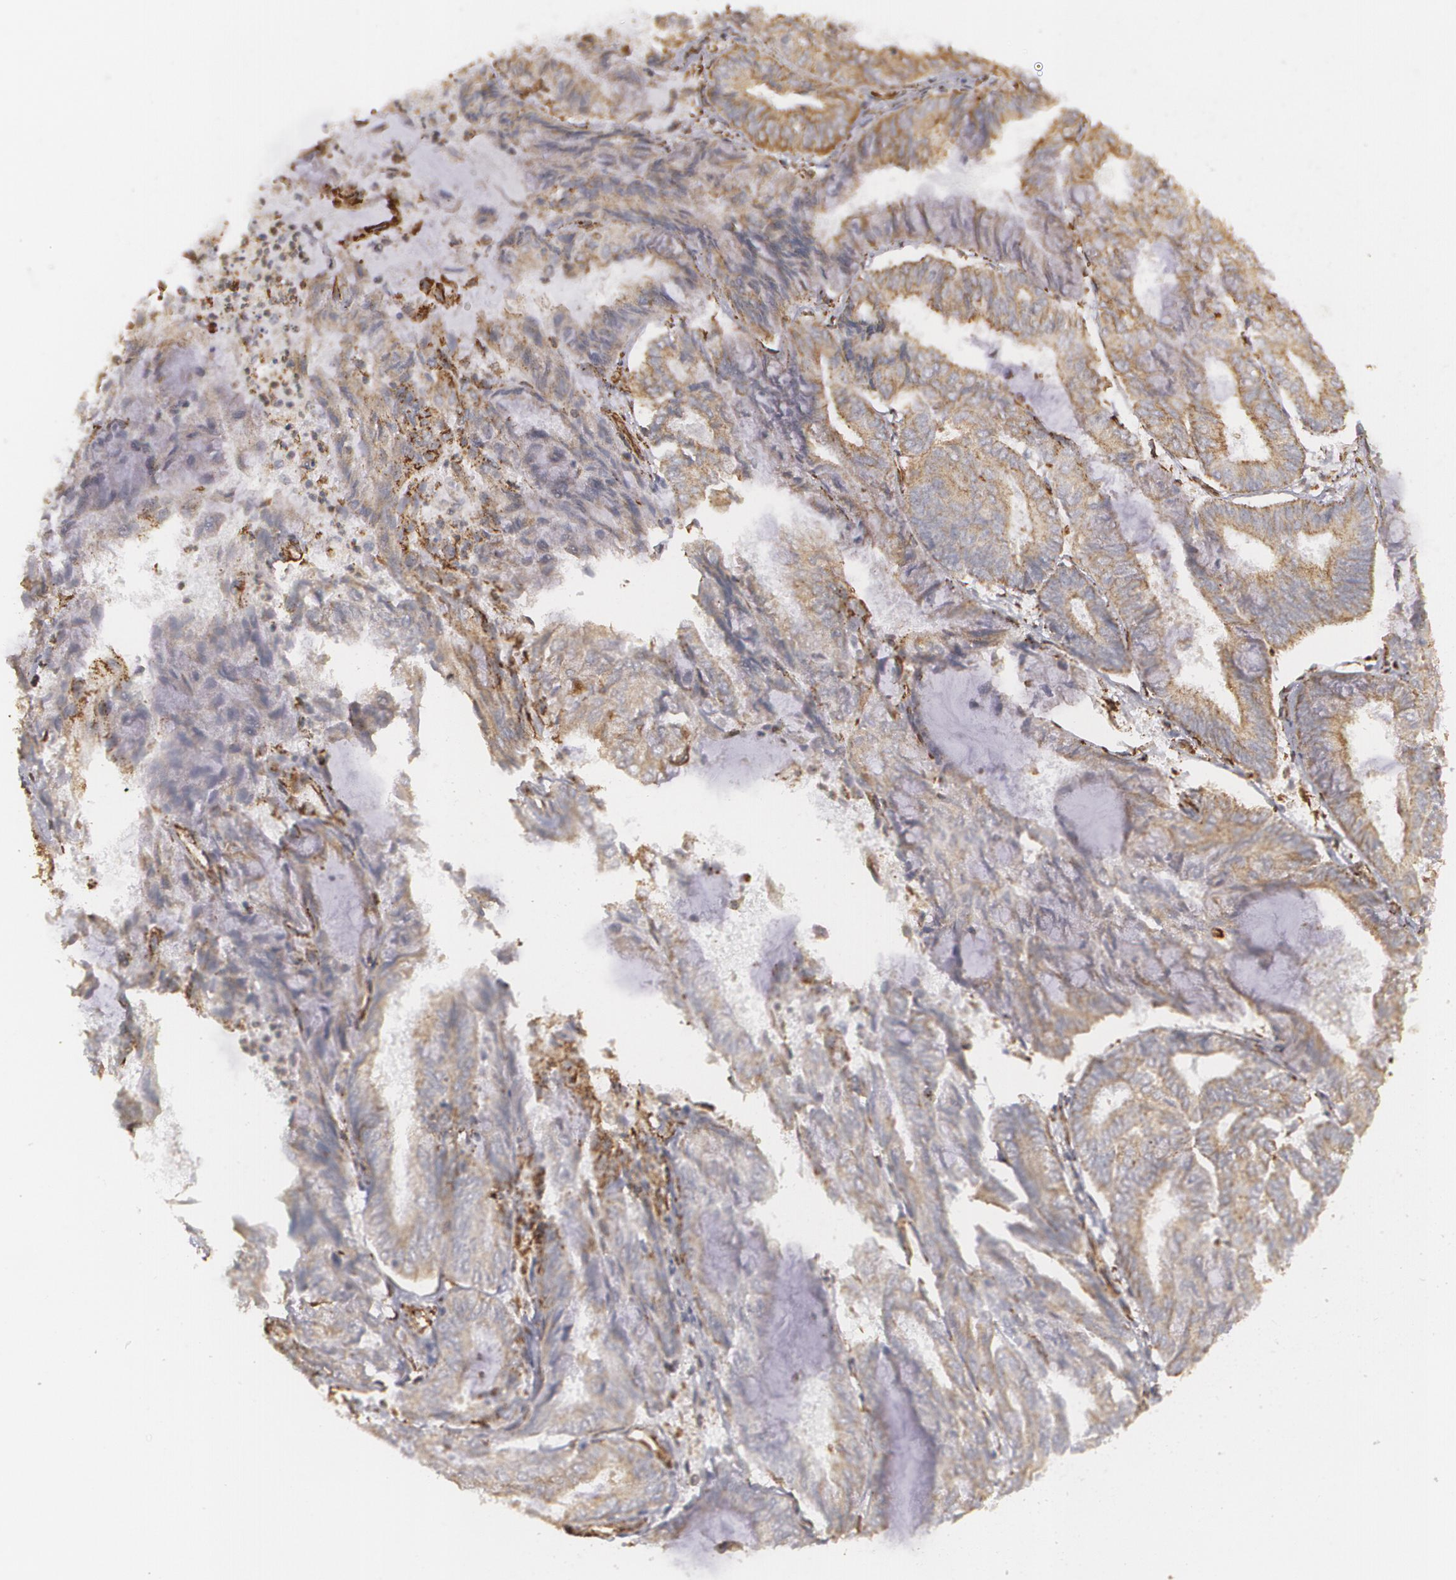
{"staining": {"intensity": "weak", "quantity": ">75%", "location": "cytoplasmic/membranous"}, "tissue": "endometrial cancer", "cell_type": "Tumor cells", "image_type": "cancer", "snomed": [{"axis": "morphology", "description": "Adenocarcinoma, NOS"}, {"axis": "topography", "description": "Endometrium"}], "caption": "Immunohistochemical staining of human endometrial adenocarcinoma exhibits weak cytoplasmic/membranous protein staining in approximately >75% of tumor cells.", "gene": "CYB5R3", "patient": {"sex": "female", "age": 59}}